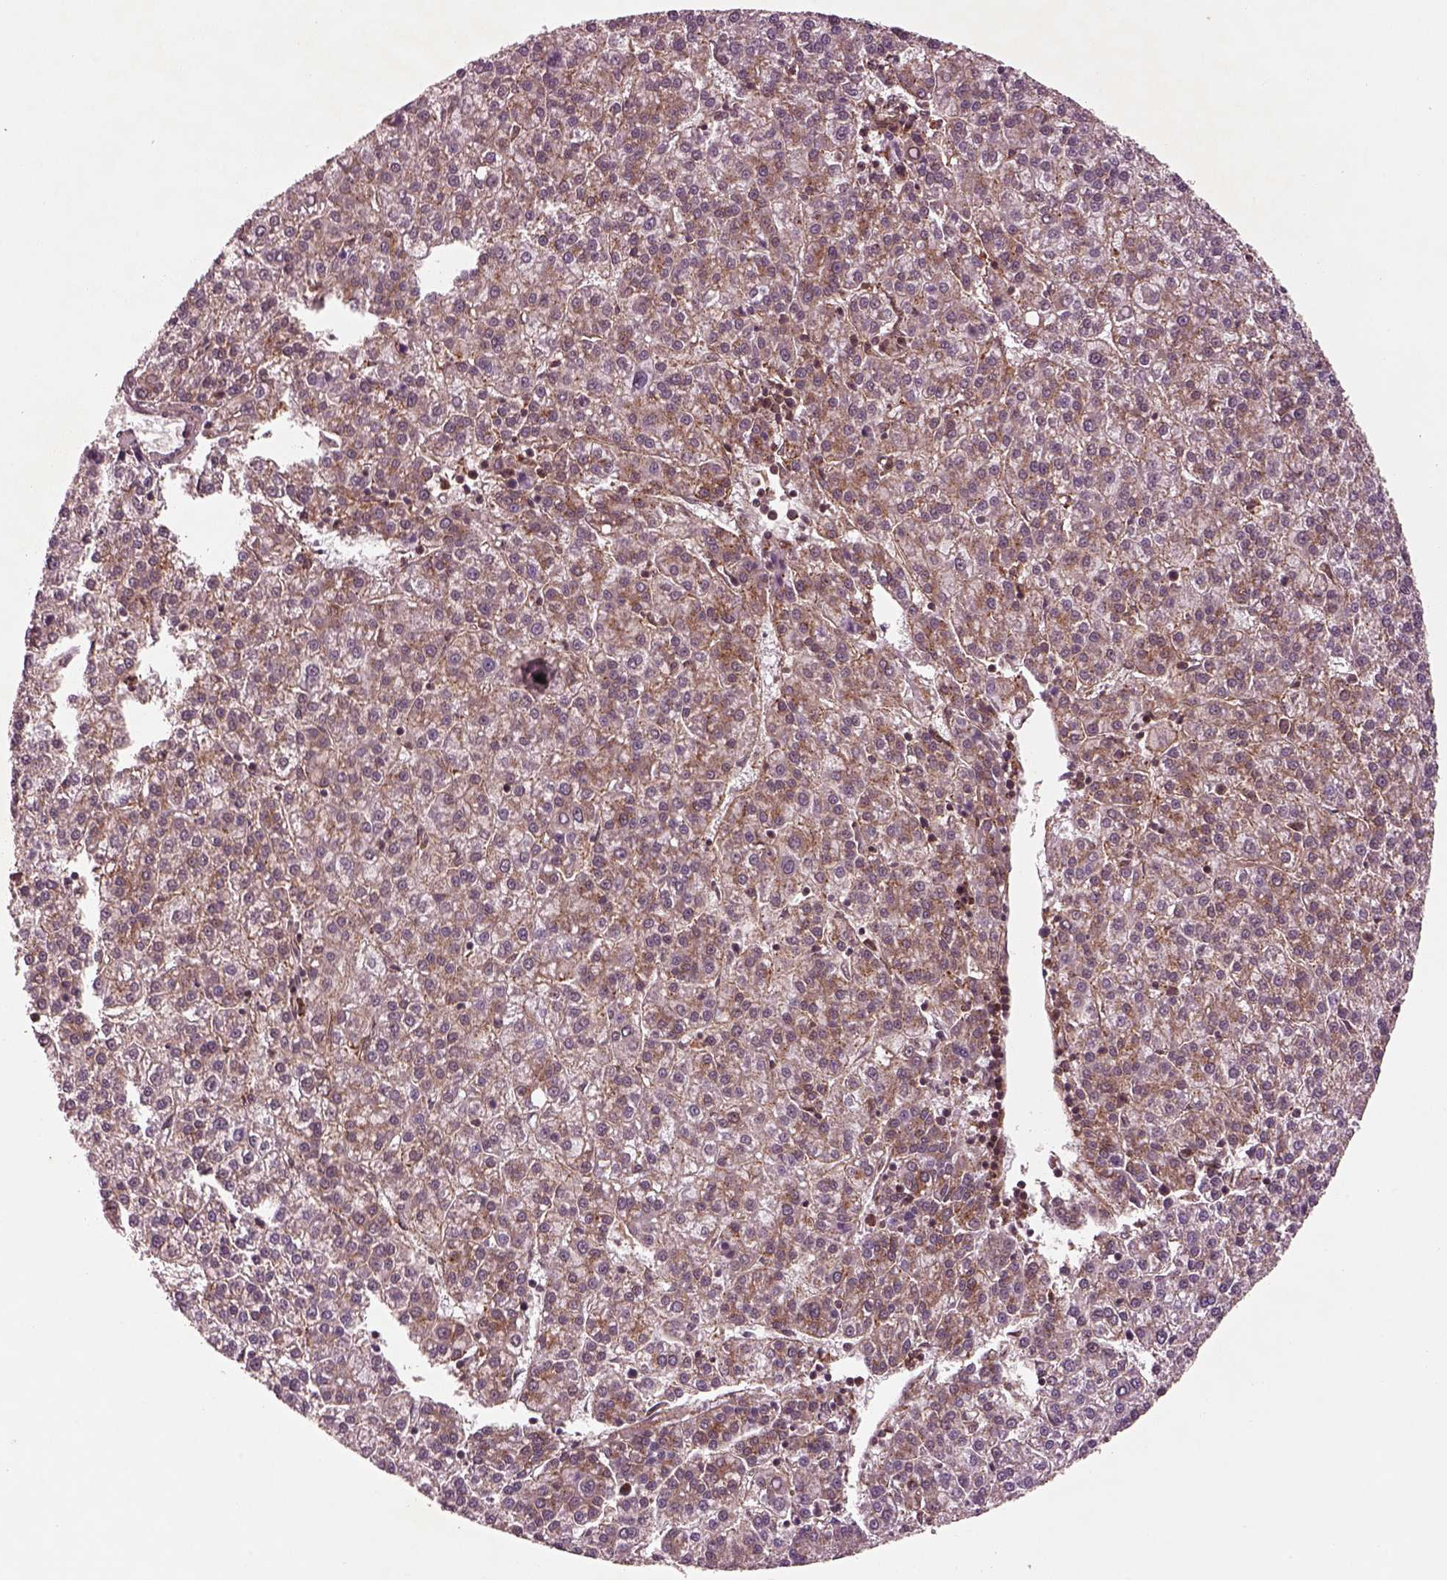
{"staining": {"intensity": "moderate", "quantity": "25%-75%", "location": "cytoplasmic/membranous"}, "tissue": "liver cancer", "cell_type": "Tumor cells", "image_type": "cancer", "snomed": [{"axis": "morphology", "description": "Carcinoma, Hepatocellular, NOS"}, {"axis": "topography", "description": "Liver"}], "caption": "An immunohistochemistry (IHC) micrograph of tumor tissue is shown. Protein staining in brown shows moderate cytoplasmic/membranous positivity in liver cancer within tumor cells. Immunohistochemistry stains the protein in brown and the nuclei are stained blue.", "gene": "WASHC2A", "patient": {"sex": "female", "age": 58}}